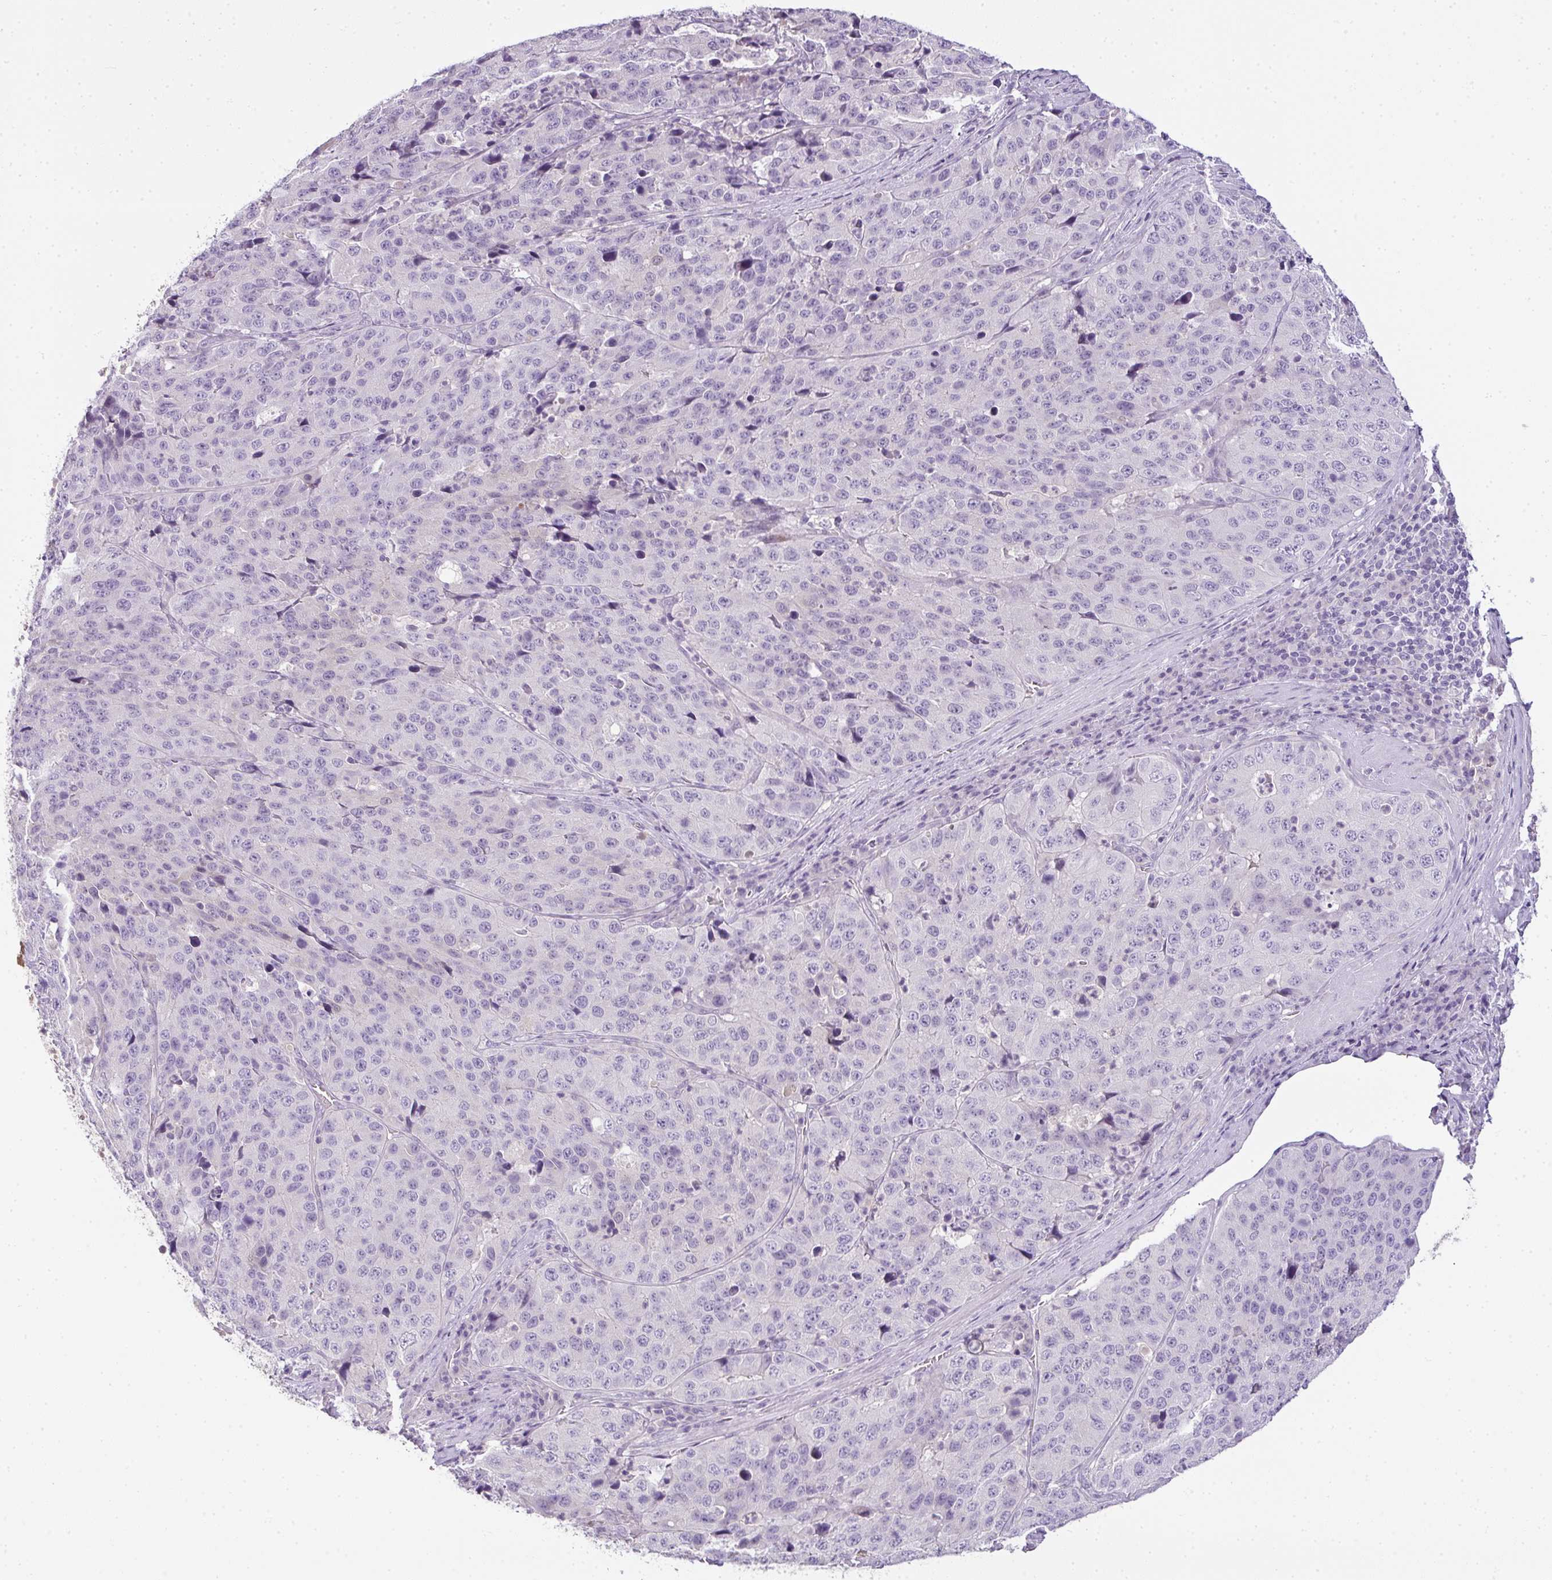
{"staining": {"intensity": "negative", "quantity": "none", "location": "none"}, "tissue": "stomach cancer", "cell_type": "Tumor cells", "image_type": "cancer", "snomed": [{"axis": "morphology", "description": "Adenocarcinoma, NOS"}, {"axis": "topography", "description": "Stomach"}], "caption": "A high-resolution image shows immunohistochemistry staining of stomach adenocarcinoma, which shows no significant staining in tumor cells. Nuclei are stained in blue.", "gene": "CMPK1", "patient": {"sex": "male", "age": 71}}